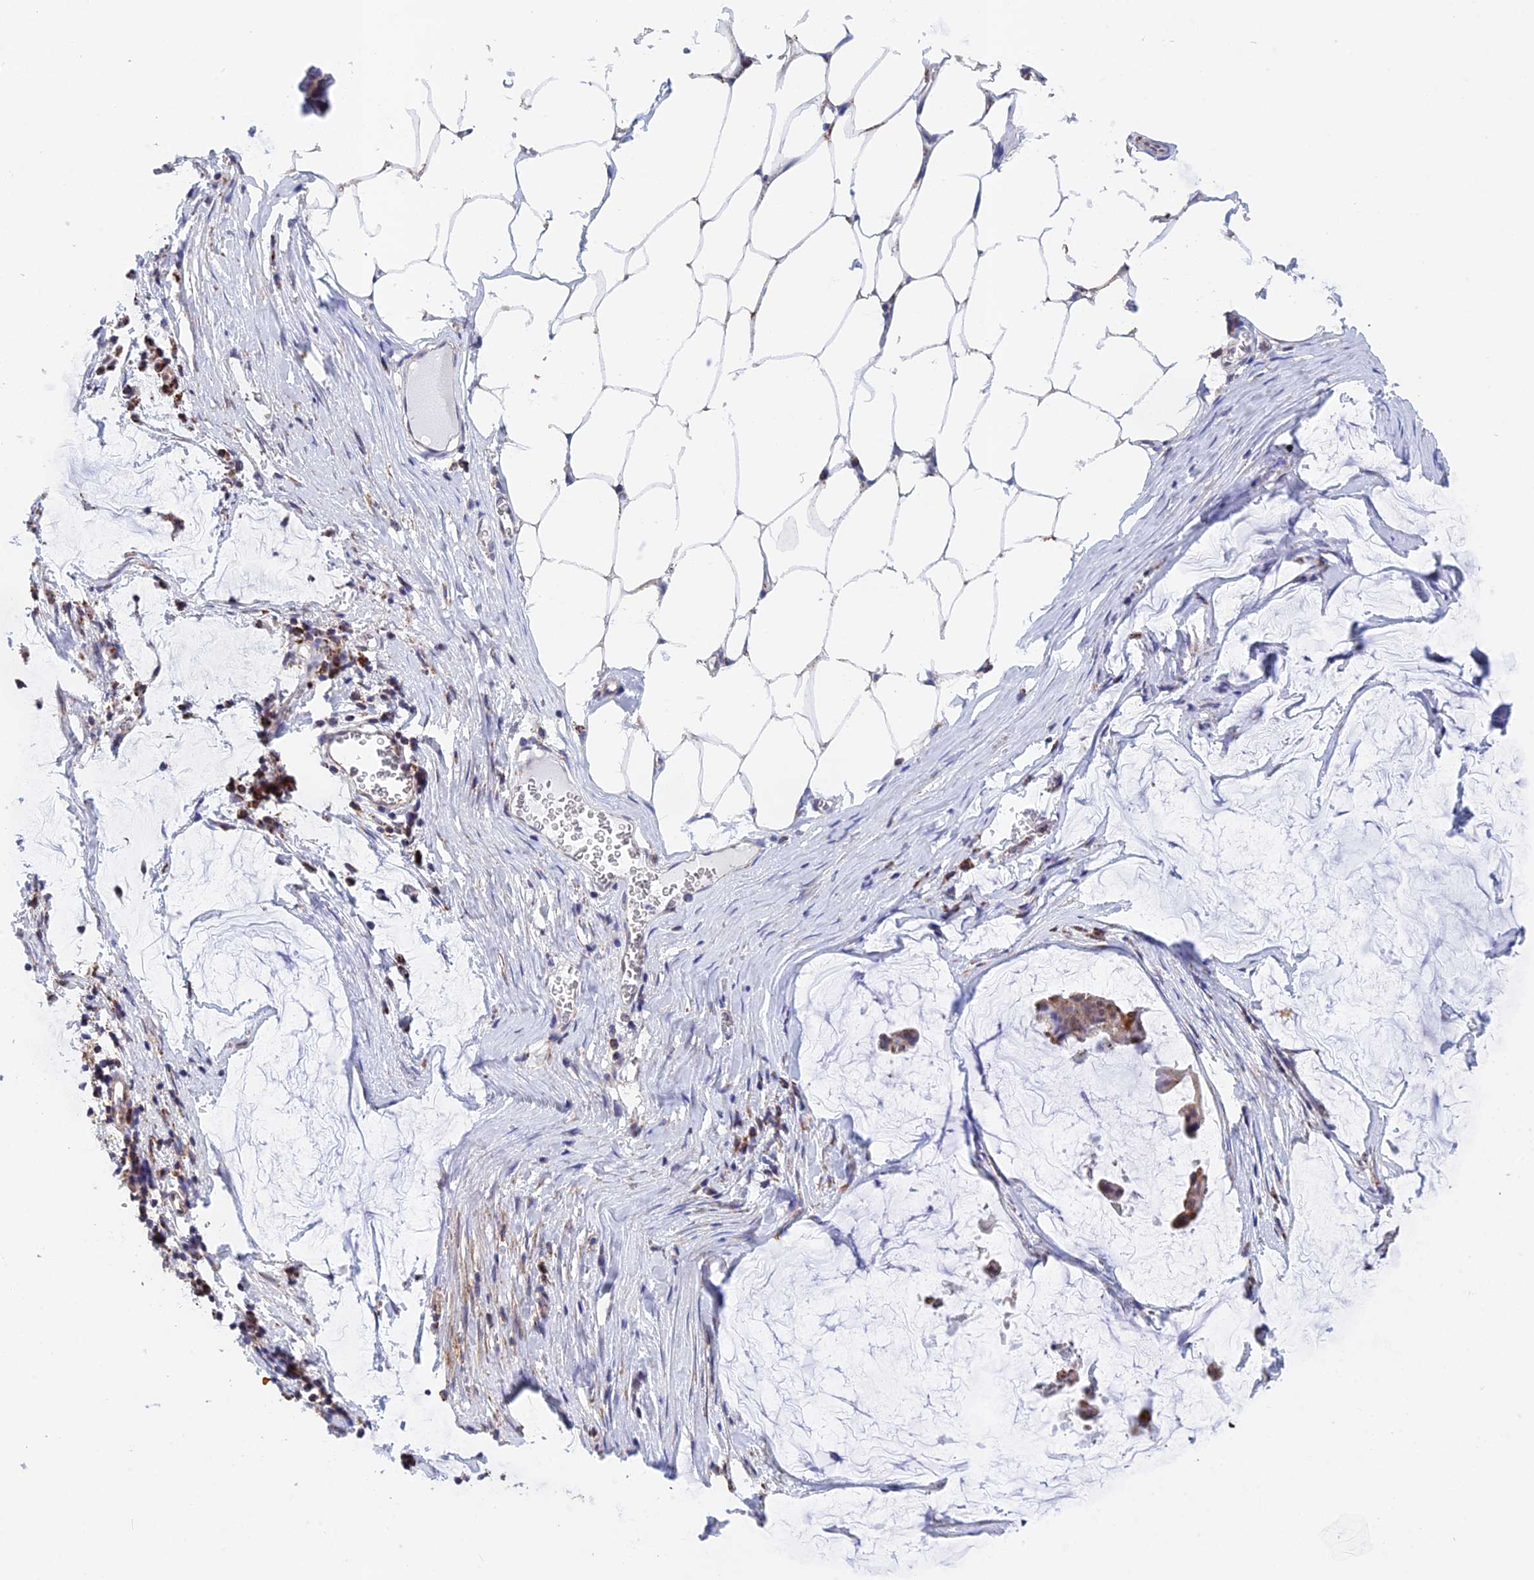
{"staining": {"intensity": "moderate", "quantity": ">75%", "location": "cytoplasmic/membranous"}, "tissue": "ovarian cancer", "cell_type": "Tumor cells", "image_type": "cancer", "snomed": [{"axis": "morphology", "description": "Cystadenocarcinoma, mucinous, NOS"}, {"axis": "topography", "description": "Ovary"}], "caption": "Human ovarian cancer stained for a protein (brown) displays moderate cytoplasmic/membranous positive staining in about >75% of tumor cells.", "gene": "CDC16", "patient": {"sex": "female", "age": 73}}